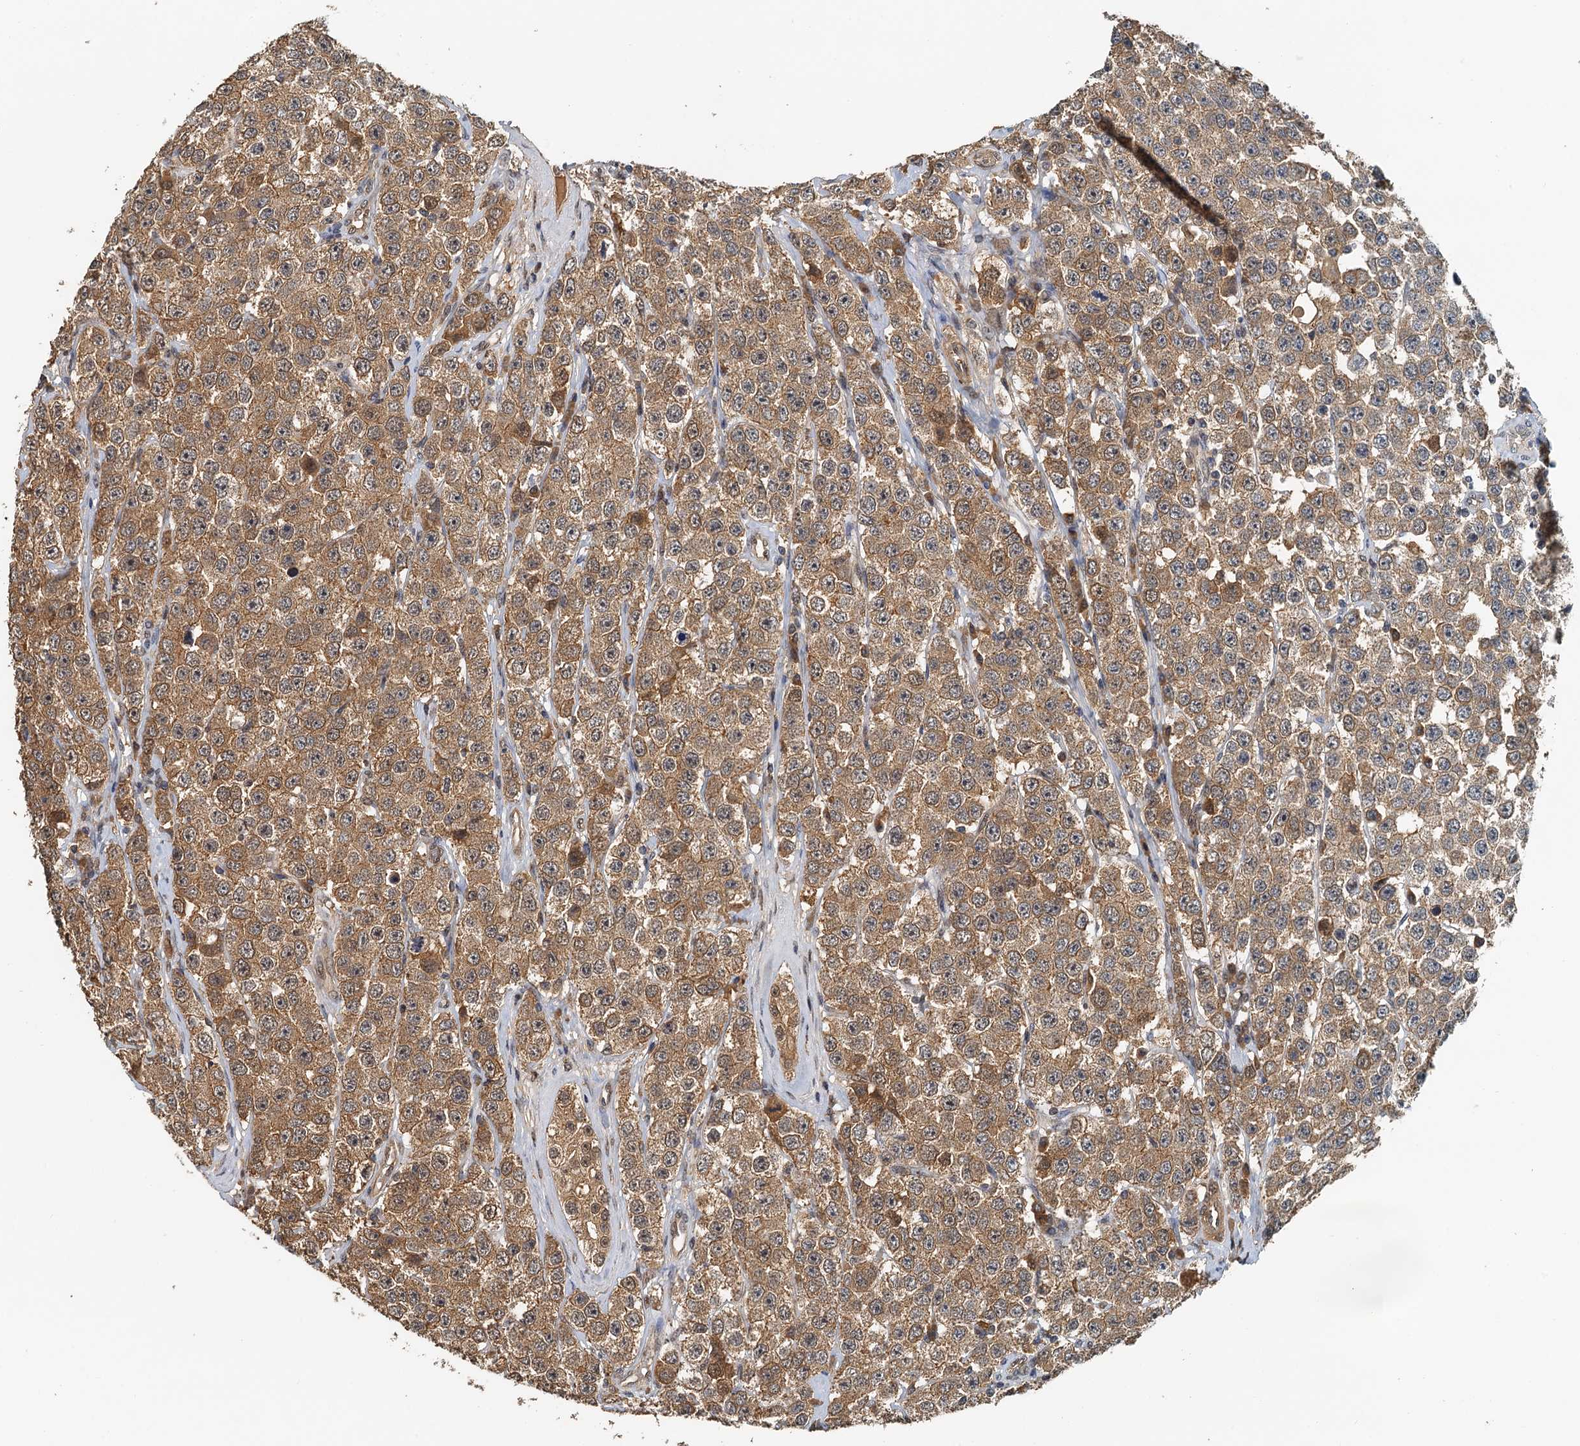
{"staining": {"intensity": "moderate", "quantity": ">75%", "location": "cytoplasmic/membranous"}, "tissue": "testis cancer", "cell_type": "Tumor cells", "image_type": "cancer", "snomed": [{"axis": "morphology", "description": "Seminoma, NOS"}, {"axis": "topography", "description": "Testis"}], "caption": "Testis cancer stained with a protein marker exhibits moderate staining in tumor cells.", "gene": "UBL7", "patient": {"sex": "male", "age": 28}}